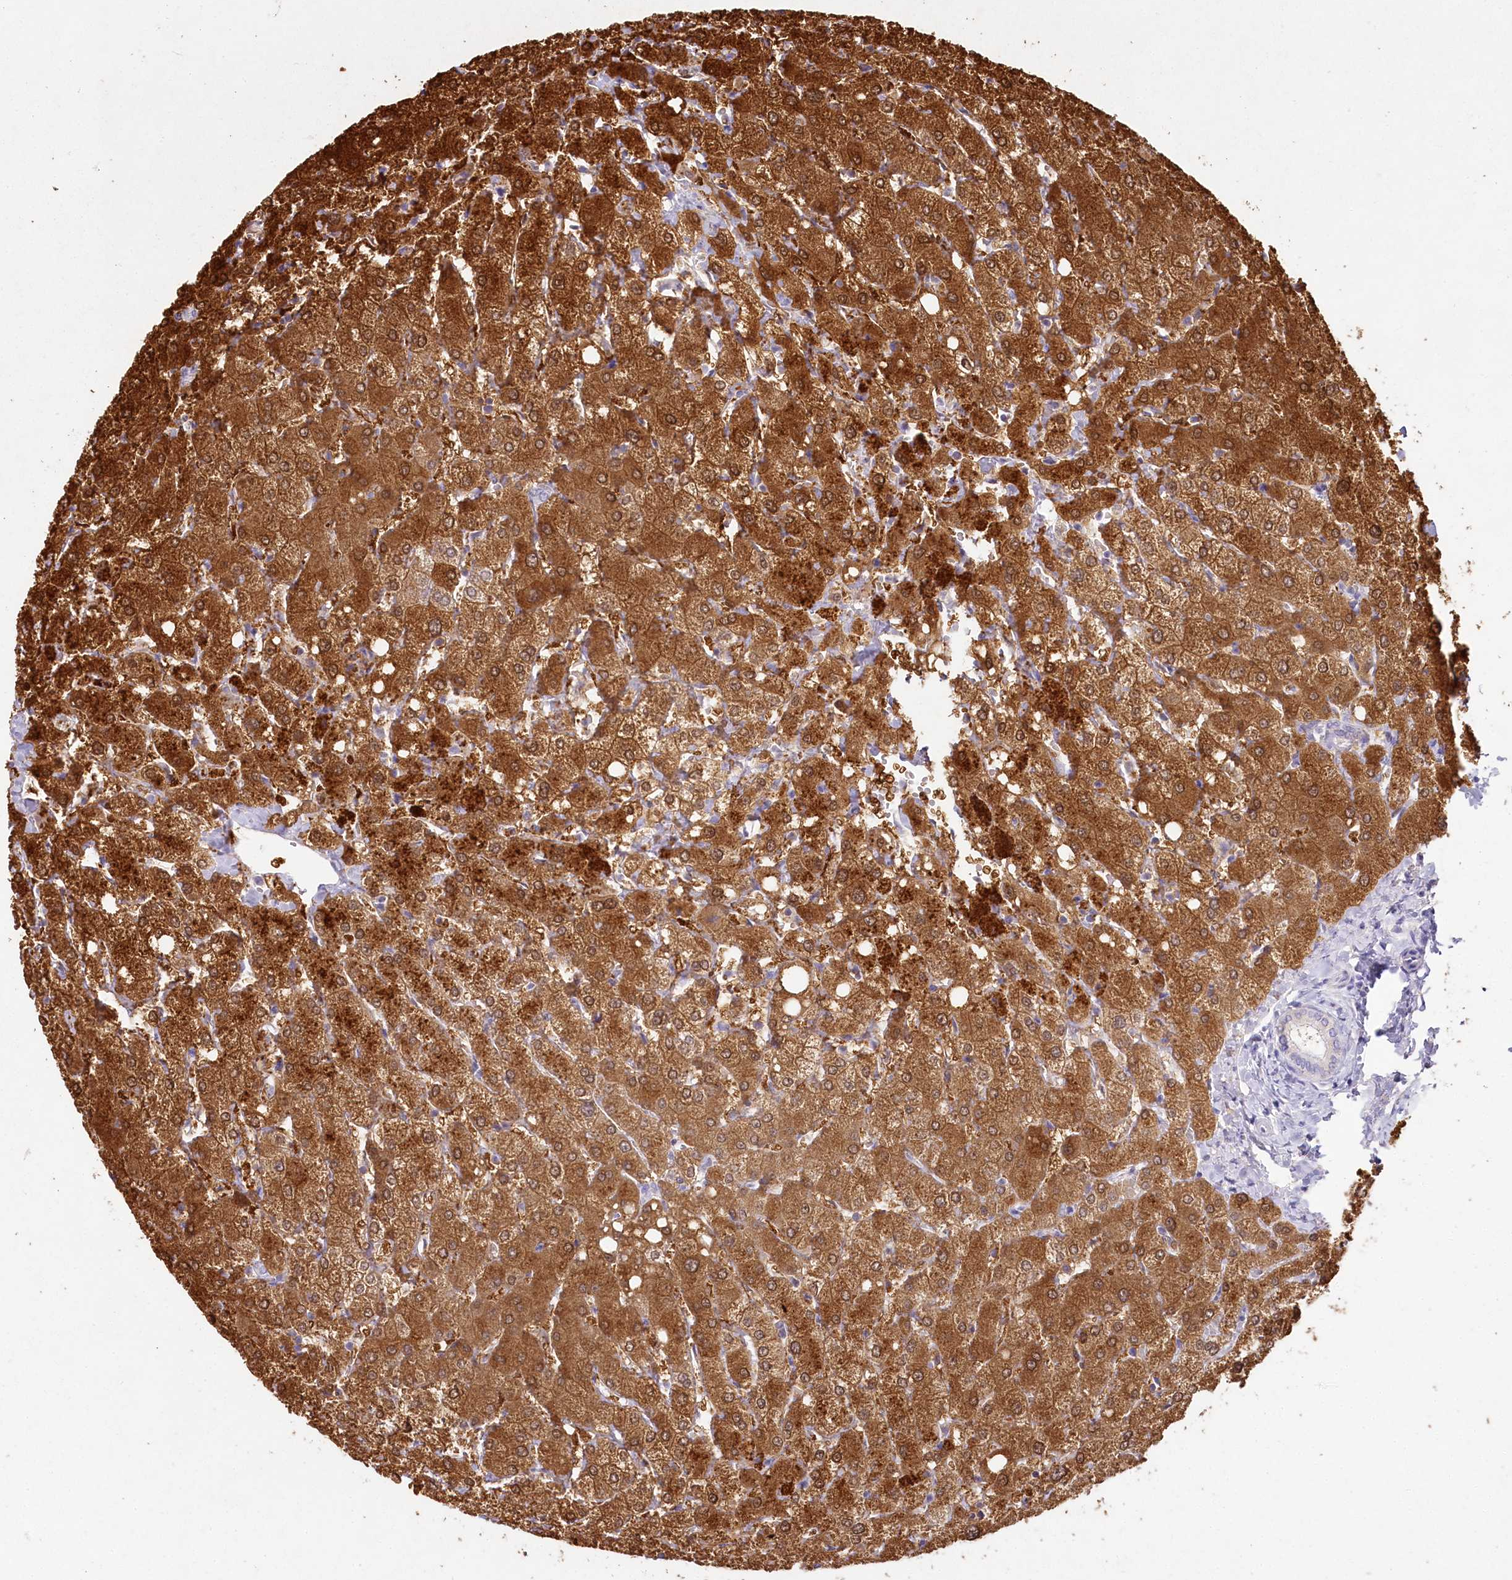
{"staining": {"intensity": "negative", "quantity": "none", "location": "none"}, "tissue": "liver", "cell_type": "Cholangiocytes", "image_type": "normal", "snomed": [{"axis": "morphology", "description": "Normal tissue, NOS"}, {"axis": "topography", "description": "Liver"}], "caption": "A high-resolution photomicrograph shows IHC staining of benign liver, which reveals no significant positivity in cholangiocytes. (Stains: DAB IHC with hematoxylin counter stain, Microscopy: brightfield microscopy at high magnification).", "gene": "HPD", "patient": {"sex": "female", "age": 54}}